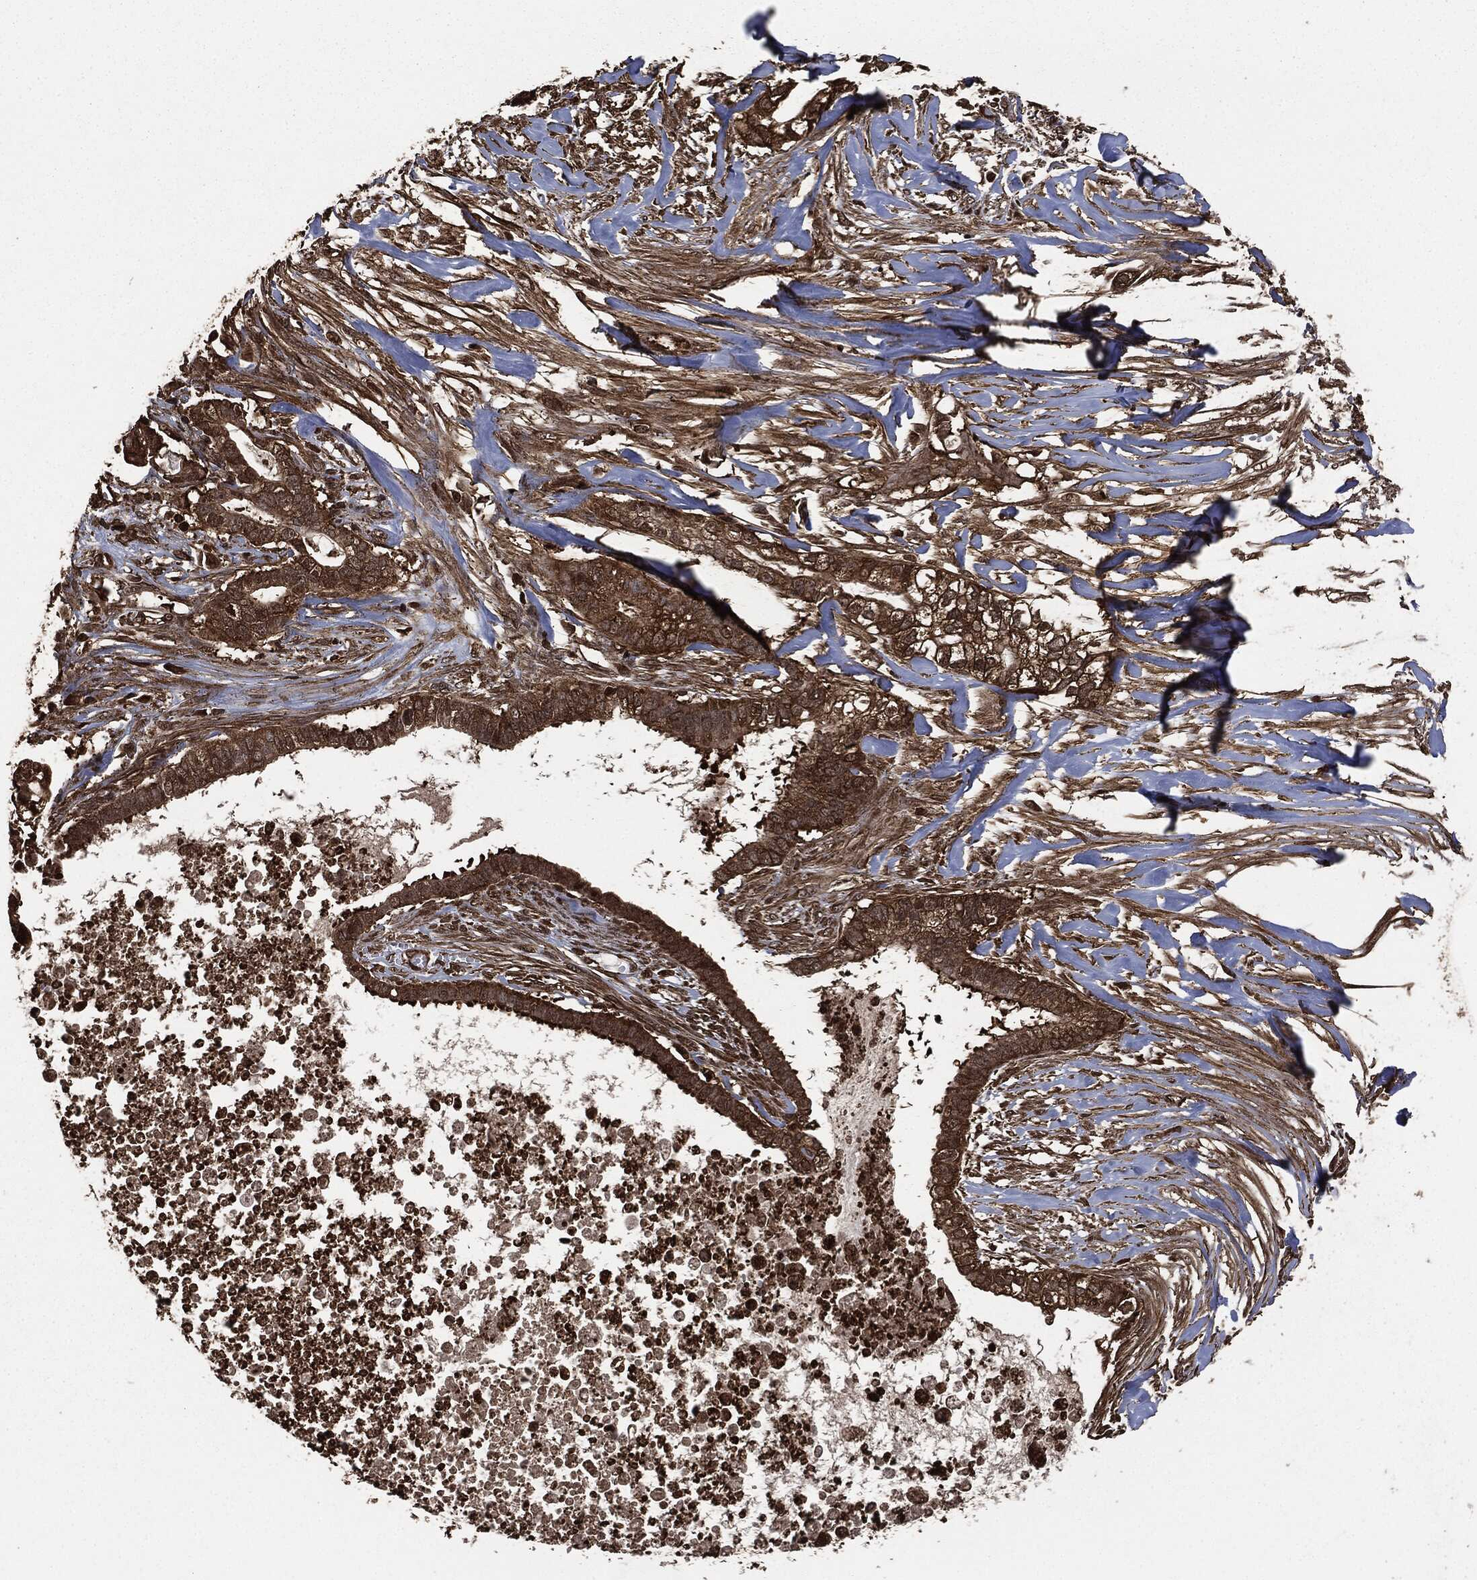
{"staining": {"intensity": "moderate", "quantity": ">75%", "location": "cytoplasmic/membranous"}, "tissue": "pancreatic cancer", "cell_type": "Tumor cells", "image_type": "cancer", "snomed": [{"axis": "morphology", "description": "Adenocarcinoma, NOS"}, {"axis": "topography", "description": "Pancreas"}], "caption": "Protein analysis of adenocarcinoma (pancreatic) tissue displays moderate cytoplasmic/membranous expression in about >75% of tumor cells.", "gene": "HRAS", "patient": {"sex": "male", "age": 61}}